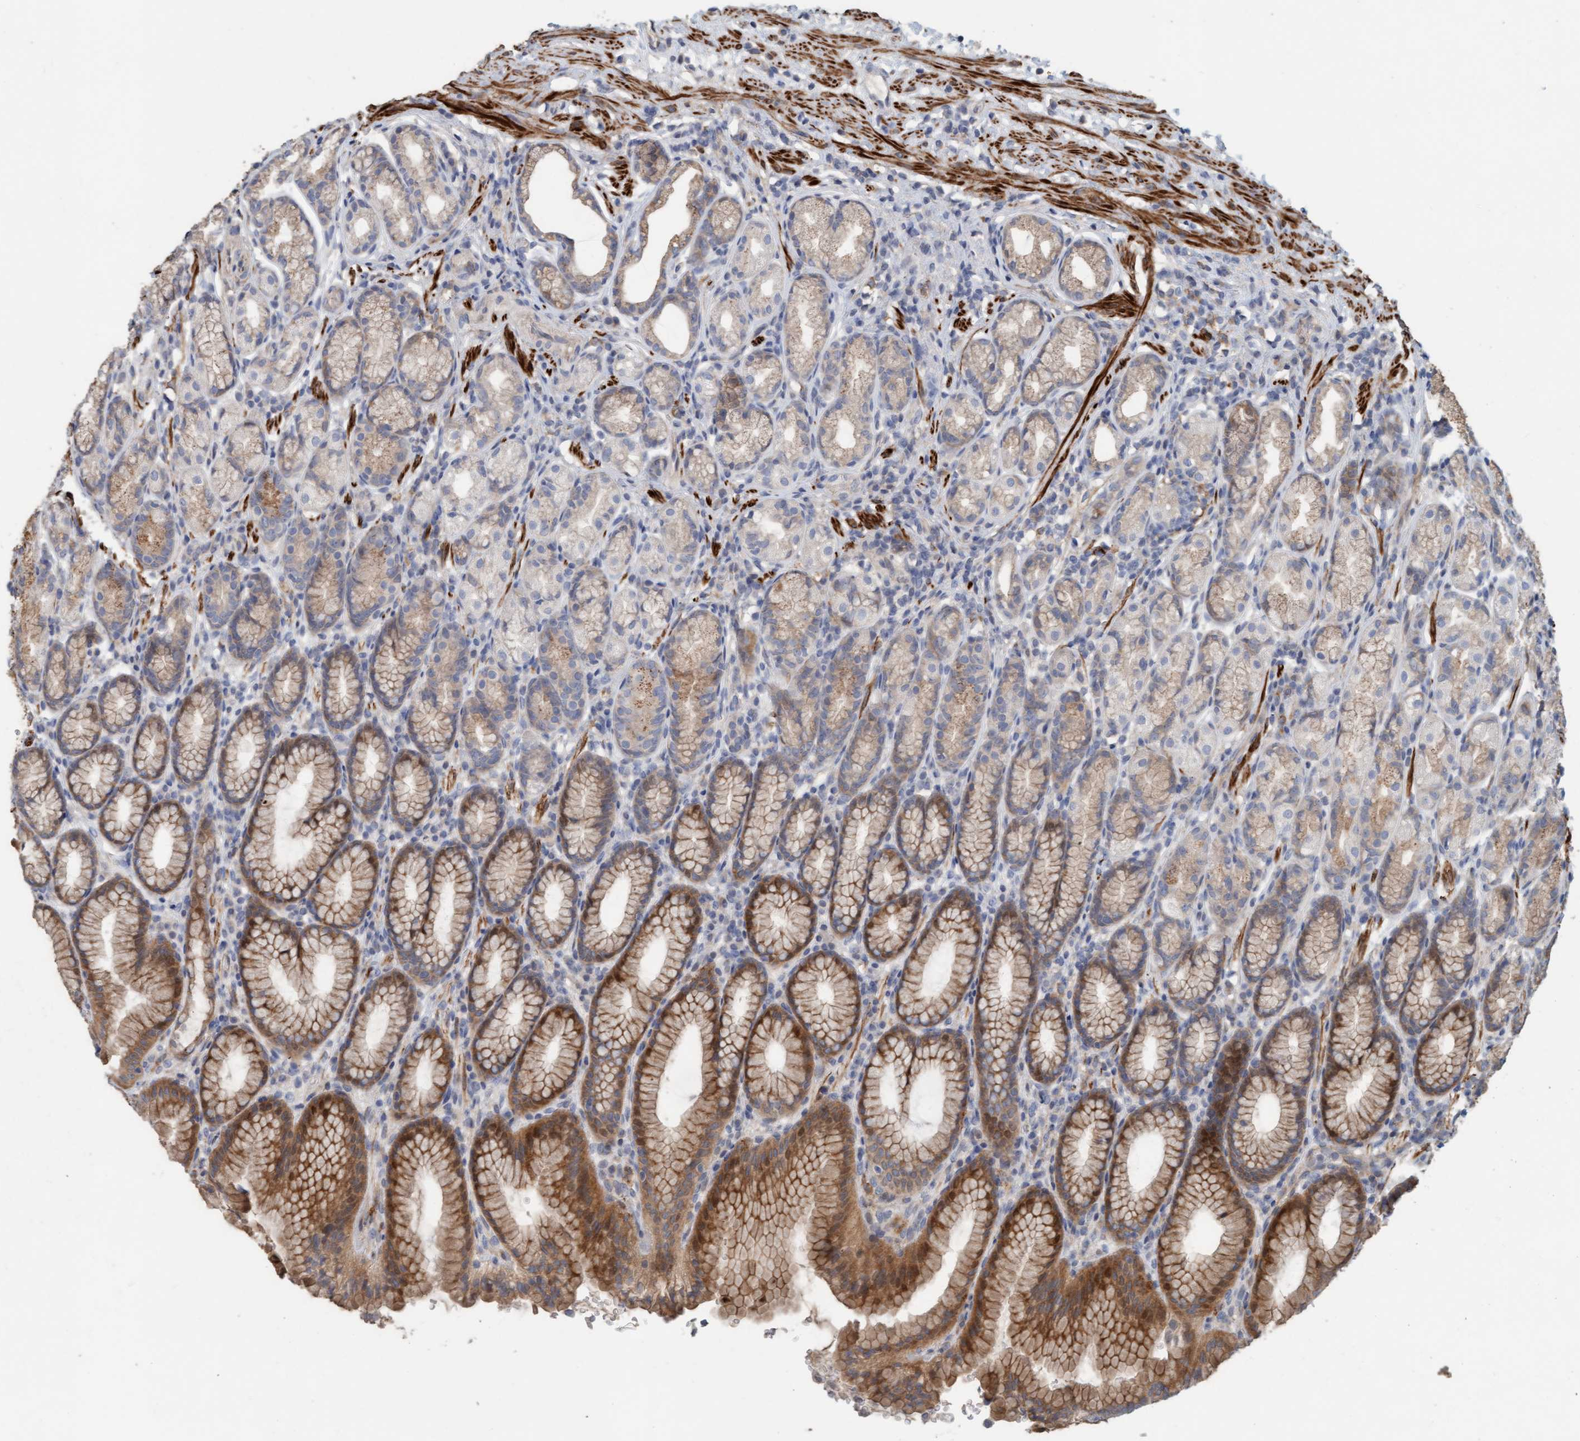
{"staining": {"intensity": "moderate", "quantity": "25%-75%", "location": "cytoplasmic/membranous"}, "tissue": "stomach", "cell_type": "Glandular cells", "image_type": "normal", "snomed": [{"axis": "morphology", "description": "Normal tissue, NOS"}, {"axis": "topography", "description": "Stomach"}], "caption": "Human stomach stained for a protein (brown) exhibits moderate cytoplasmic/membranous positive staining in about 25%-75% of glandular cells.", "gene": "LONRF1", "patient": {"sex": "male", "age": 42}}